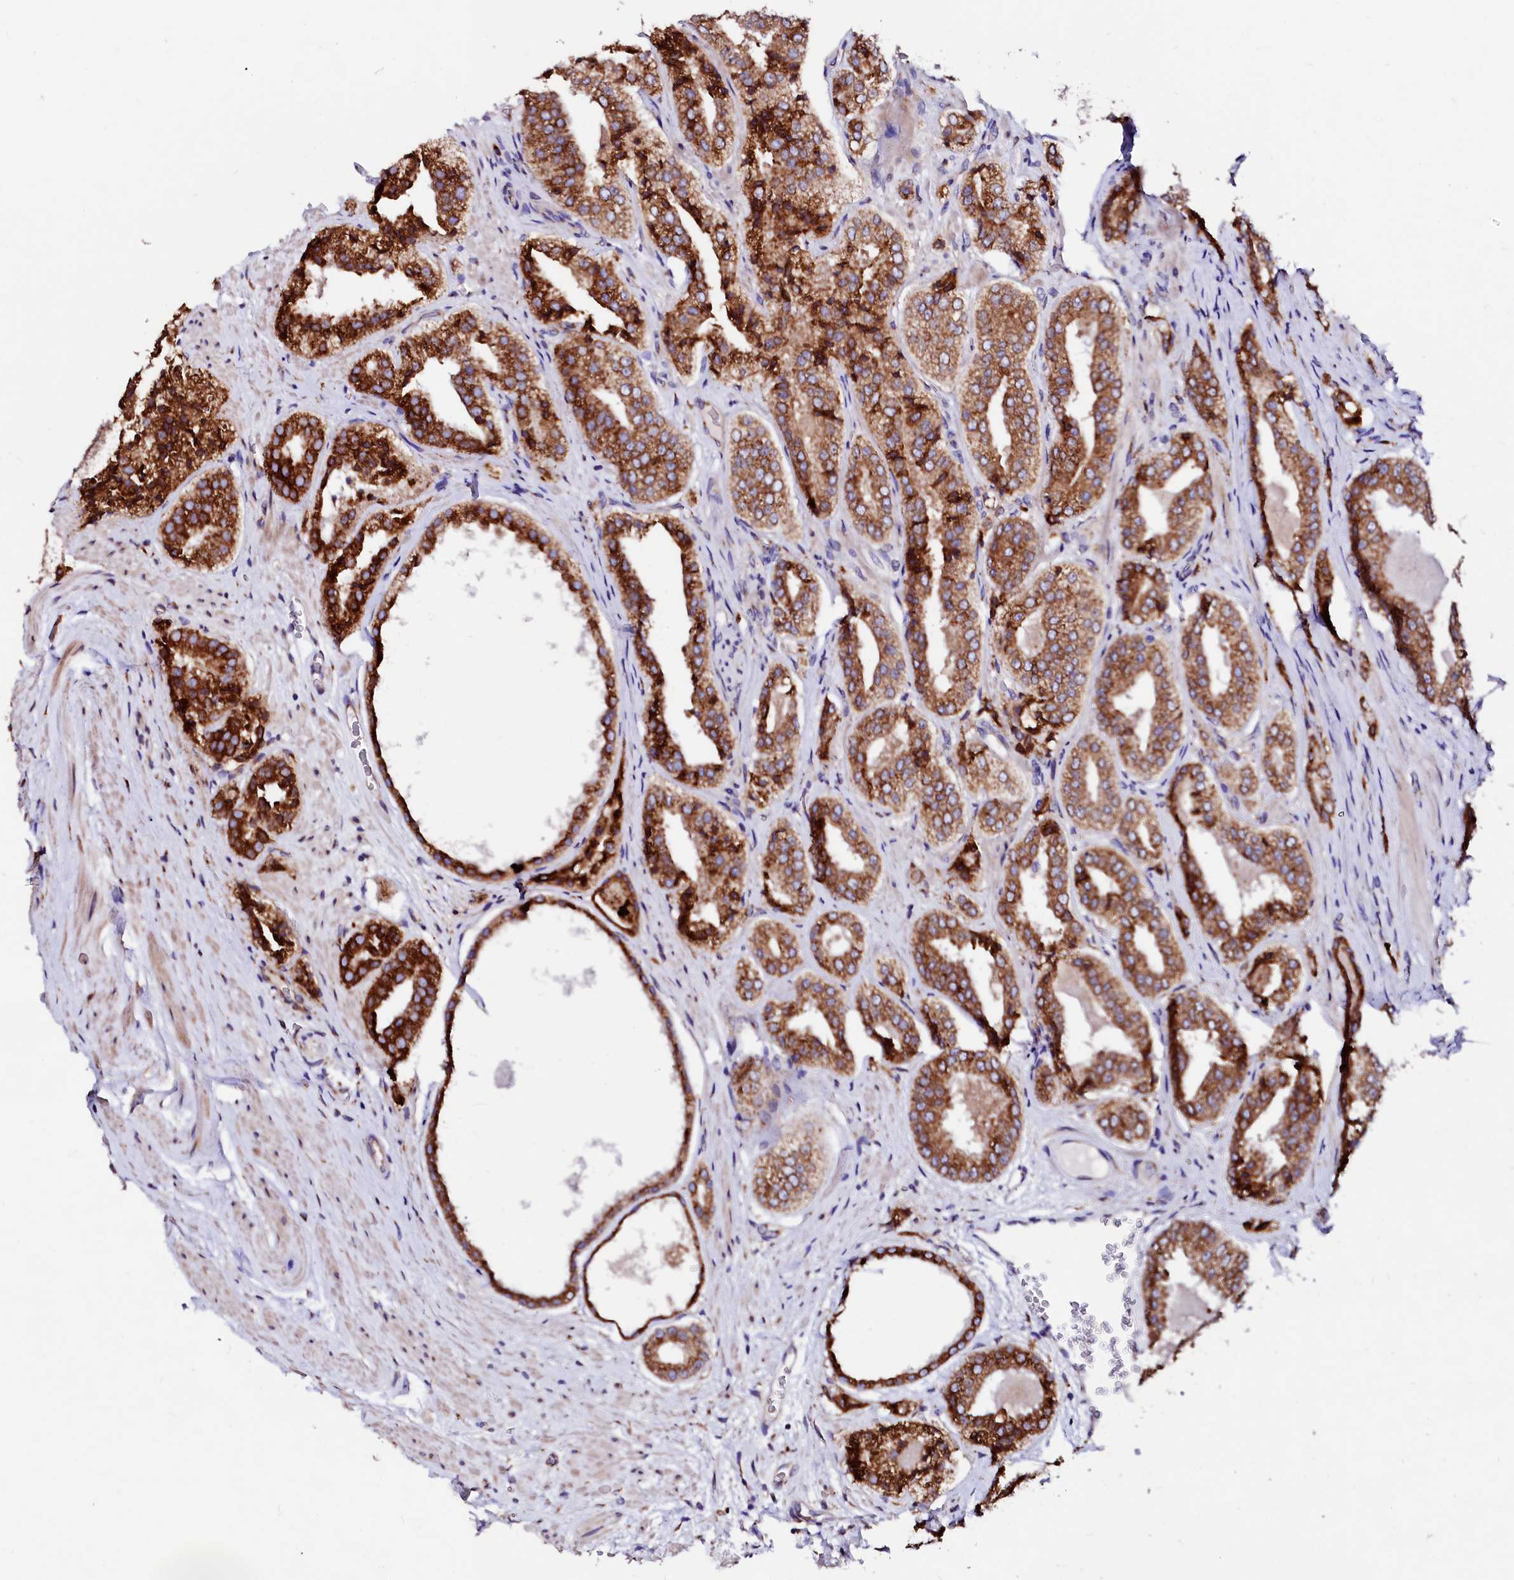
{"staining": {"intensity": "strong", "quantity": ">75%", "location": "cytoplasmic/membranous"}, "tissue": "prostate cancer", "cell_type": "Tumor cells", "image_type": "cancer", "snomed": [{"axis": "morphology", "description": "Adenocarcinoma, High grade"}, {"axis": "topography", "description": "Prostate"}], "caption": "An immunohistochemistry photomicrograph of tumor tissue is shown. Protein staining in brown shows strong cytoplasmic/membranous positivity in prostate cancer (high-grade adenocarcinoma) within tumor cells.", "gene": "LMAN1", "patient": {"sex": "male", "age": 71}}